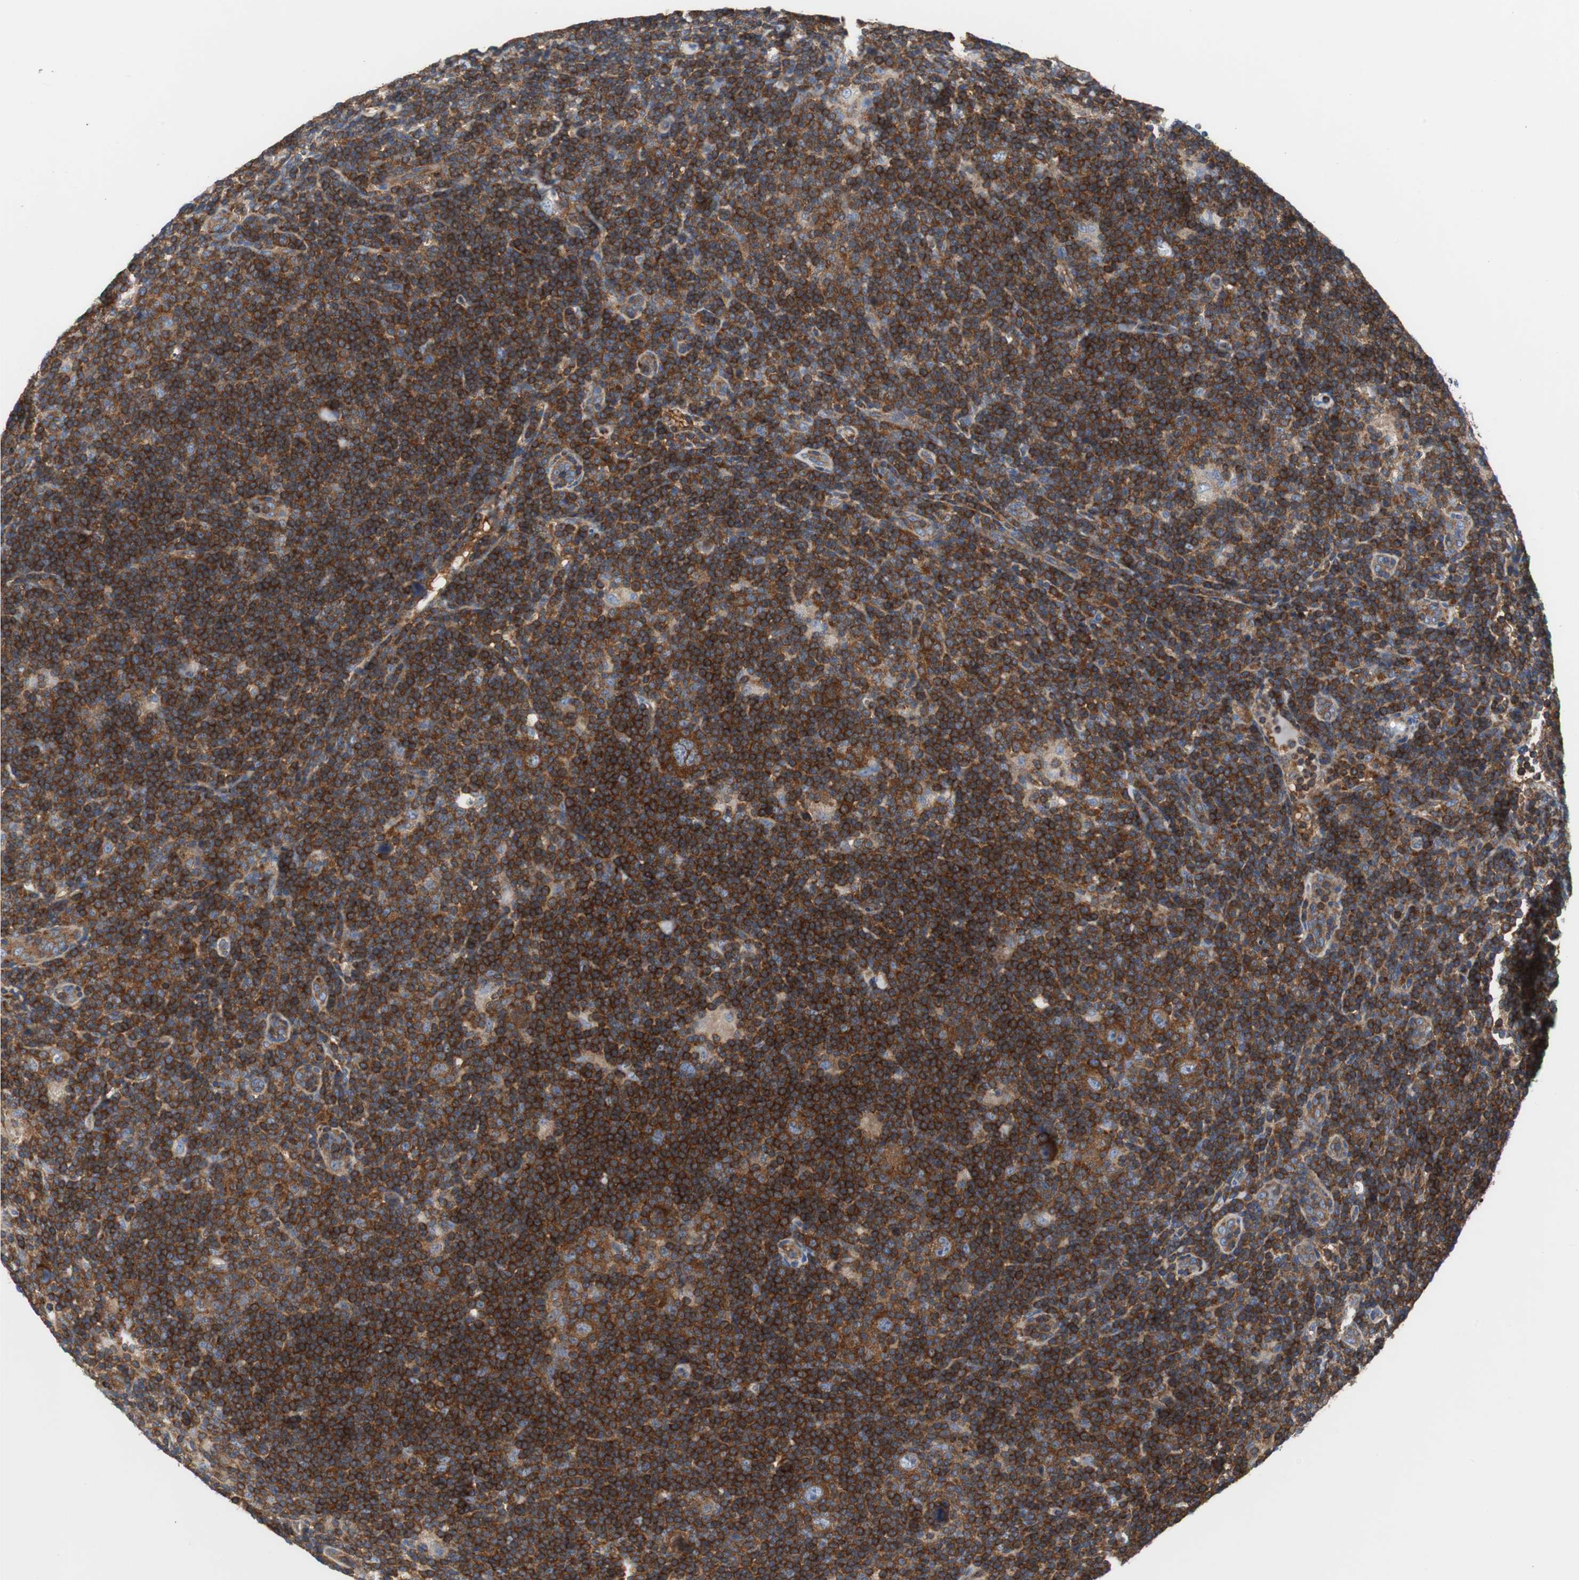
{"staining": {"intensity": "strong", "quantity": ">75%", "location": "cytoplasmic/membranous"}, "tissue": "lymphoma", "cell_type": "Tumor cells", "image_type": "cancer", "snomed": [{"axis": "morphology", "description": "Hodgkin's disease, NOS"}, {"axis": "topography", "description": "Lymph node"}], "caption": "Tumor cells reveal high levels of strong cytoplasmic/membranous staining in about >75% of cells in human lymphoma. The staining was performed using DAB (3,3'-diaminobenzidine) to visualize the protein expression in brown, while the nuclei were stained in blue with hematoxylin (Magnification: 20x).", "gene": "BRAF", "patient": {"sex": "female", "age": 57}}